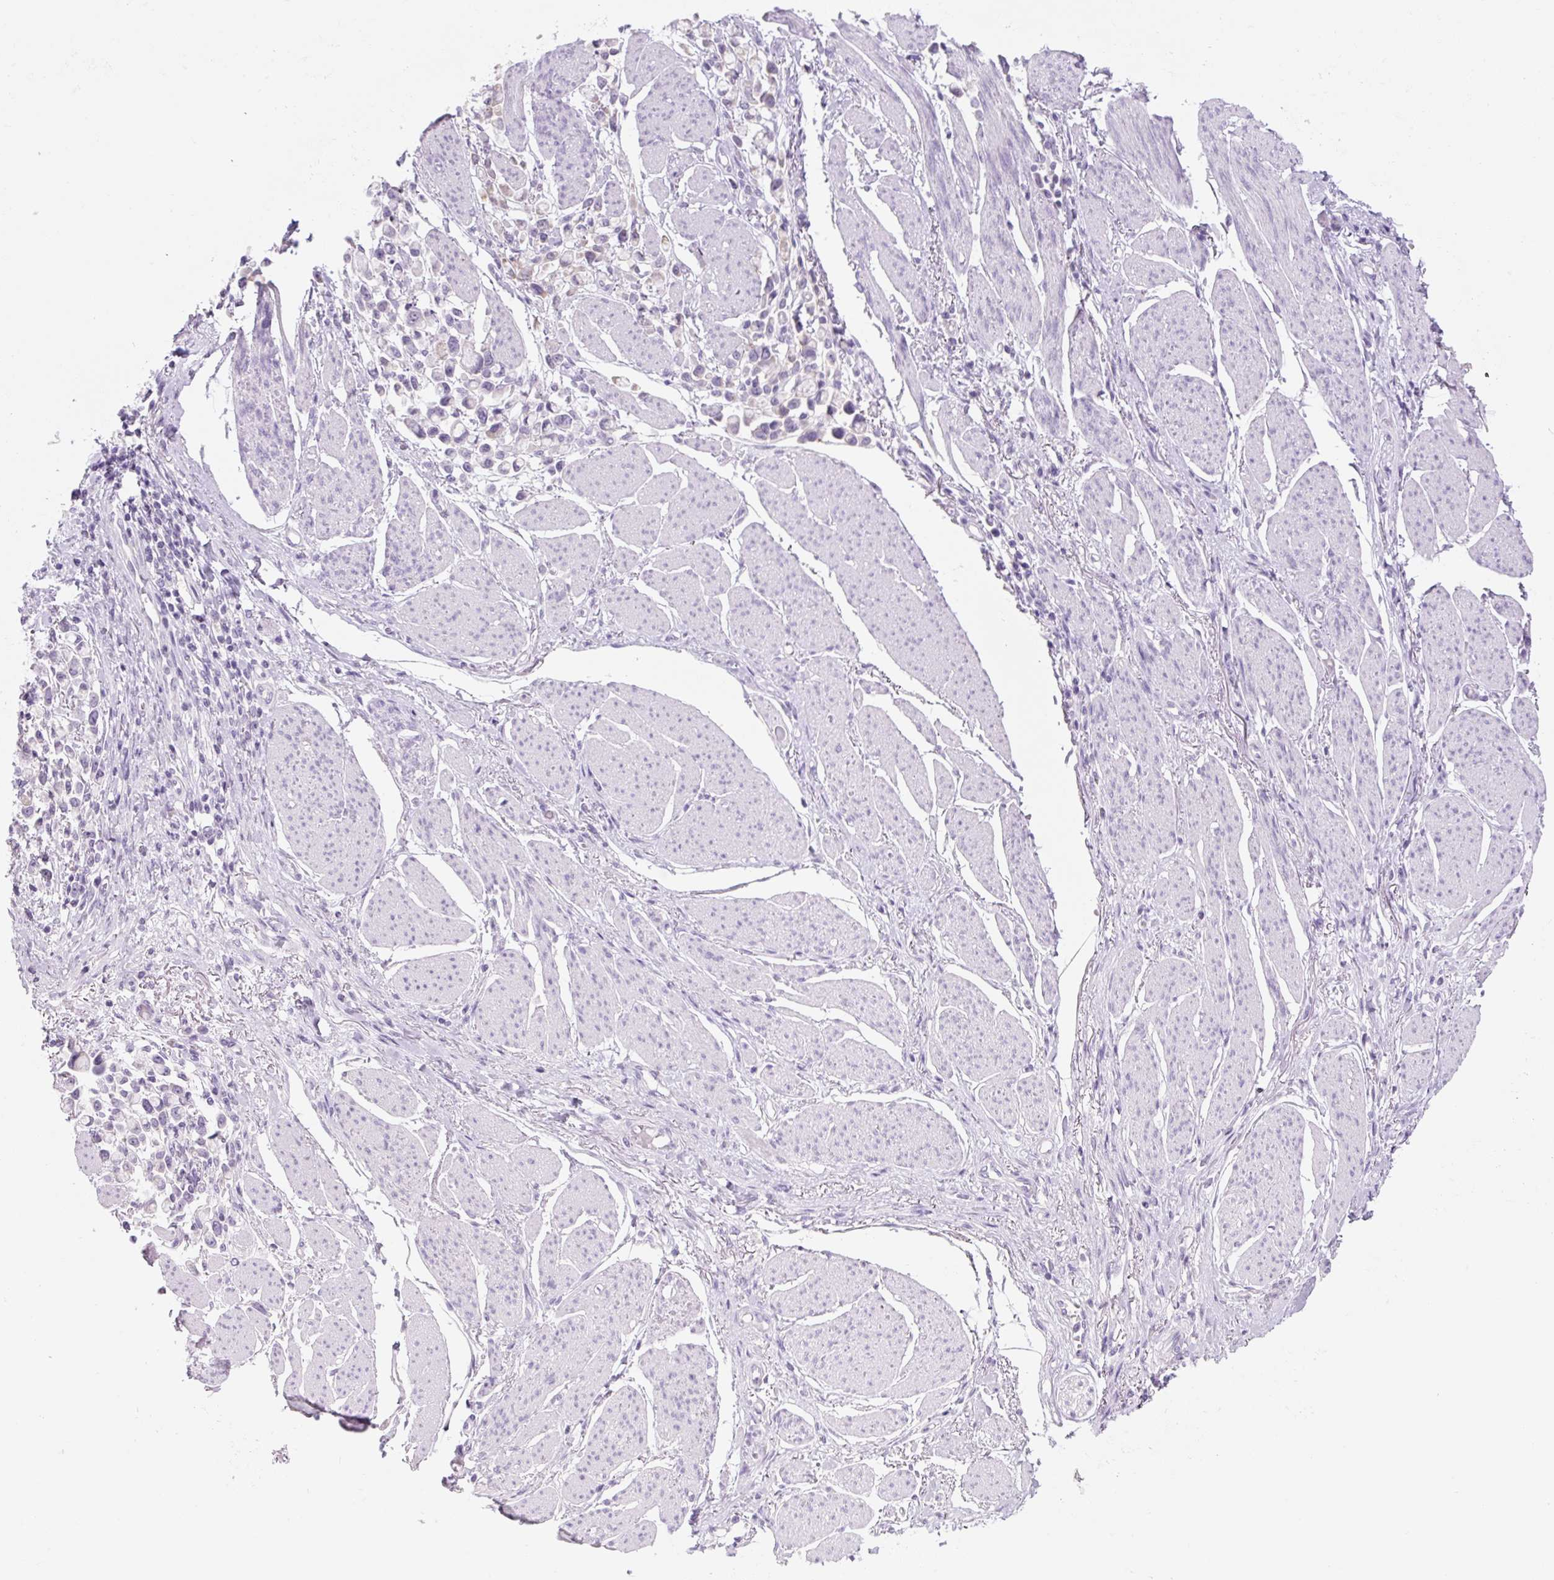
{"staining": {"intensity": "negative", "quantity": "none", "location": "none"}, "tissue": "stomach cancer", "cell_type": "Tumor cells", "image_type": "cancer", "snomed": [{"axis": "morphology", "description": "Adenocarcinoma, NOS"}, {"axis": "topography", "description": "Stomach"}], "caption": "Immunohistochemistry photomicrograph of stomach cancer (adenocarcinoma) stained for a protein (brown), which exhibits no staining in tumor cells.", "gene": "COL9A2", "patient": {"sex": "female", "age": 81}}